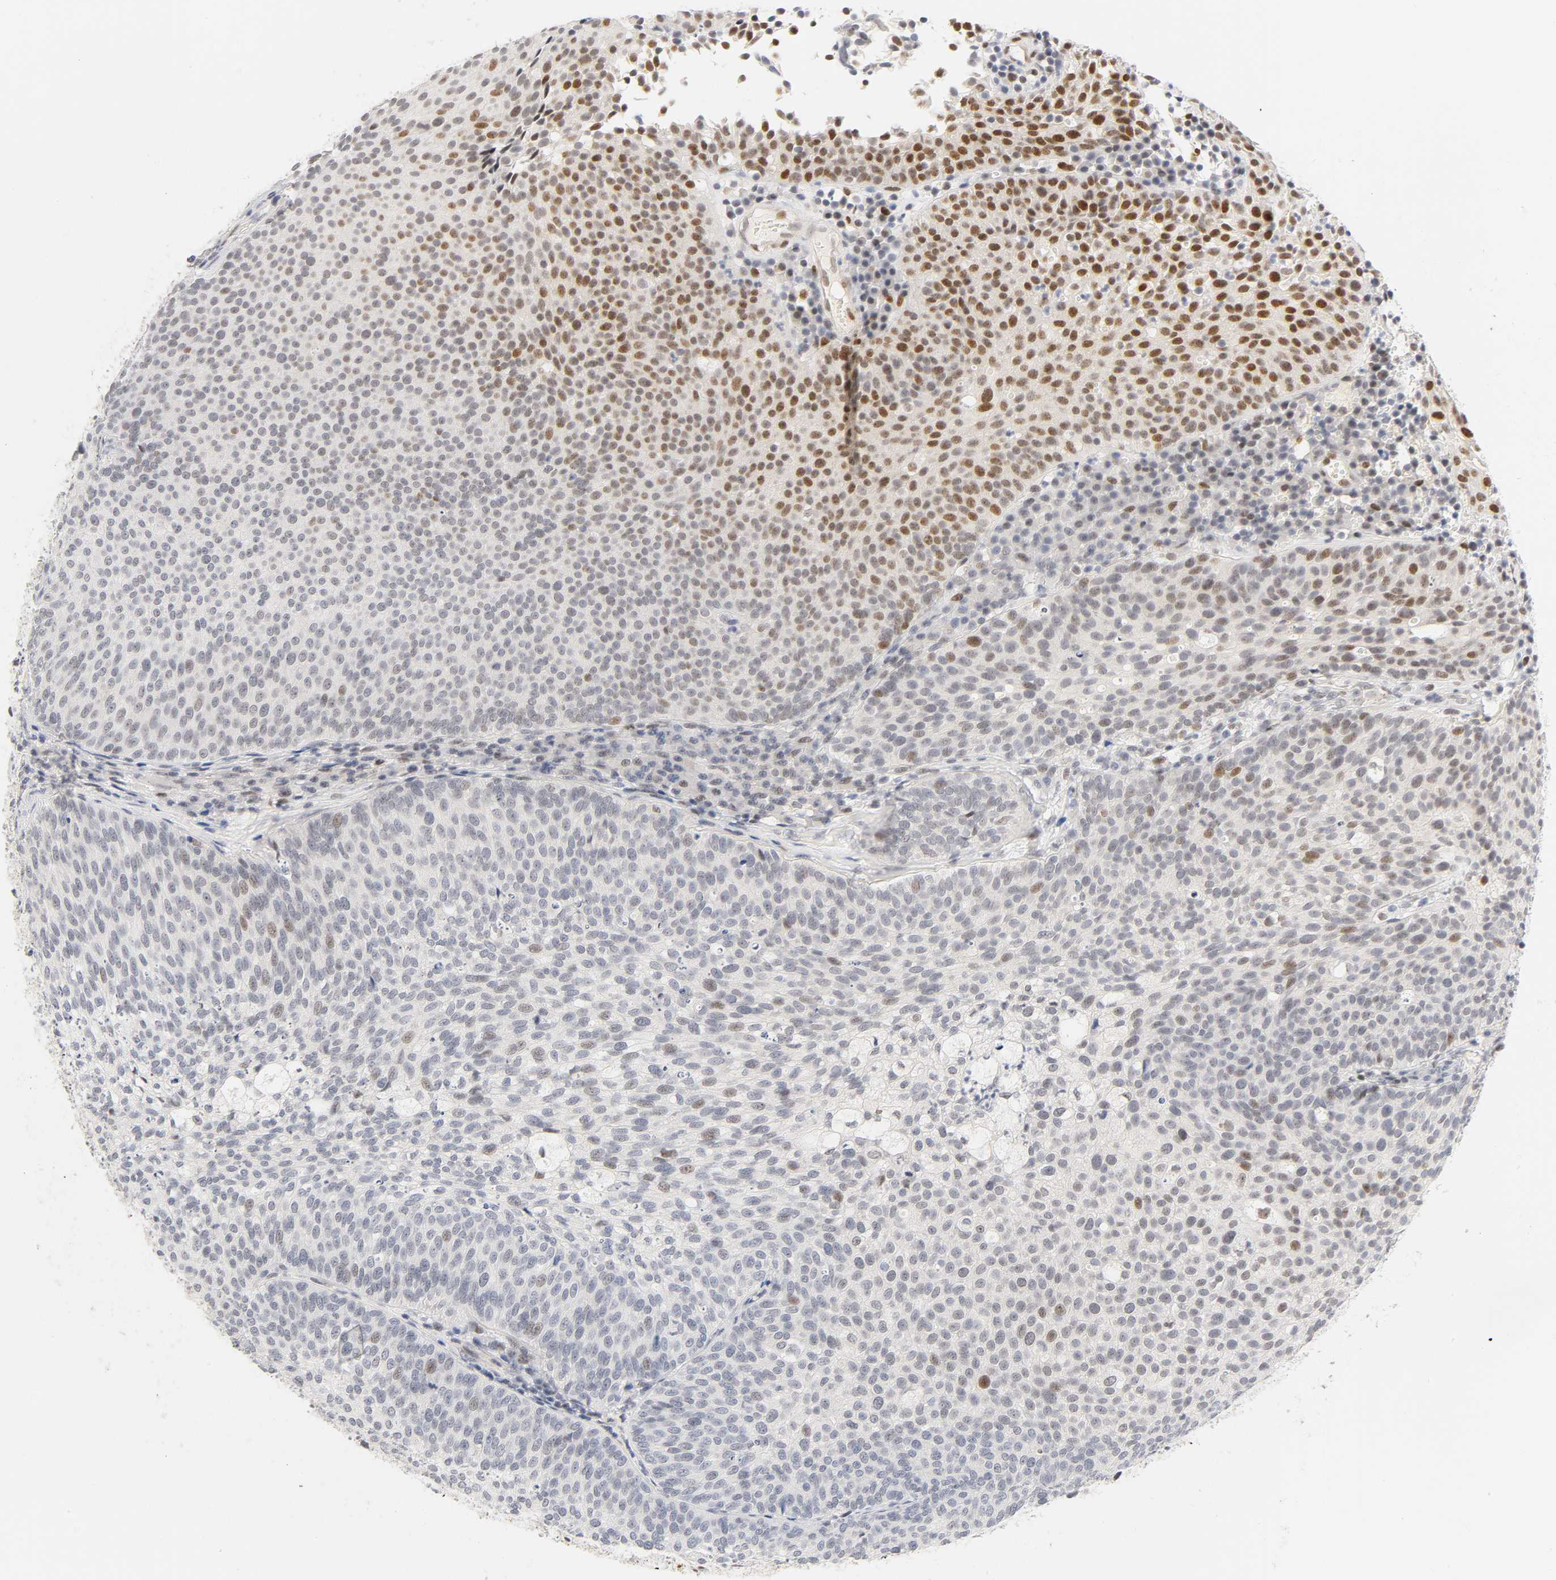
{"staining": {"intensity": "moderate", "quantity": "25%-75%", "location": "nuclear"}, "tissue": "urothelial cancer", "cell_type": "Tumor cells", "image_type": "cancer", "snomed": [{"axis": "morphology", "description": "Urothelial carcinoma, Low grade"}, {"axis": "topography", "description": "Urinary bladder"}], "caption": "IHC of human low-grade urothelial carcinoma displays medium levels of moderate nuclear positivity in approximately 25%-75% of tumor cells.", "gene": "MNAT1", "patient": {"sex": "male", "age": 85}}